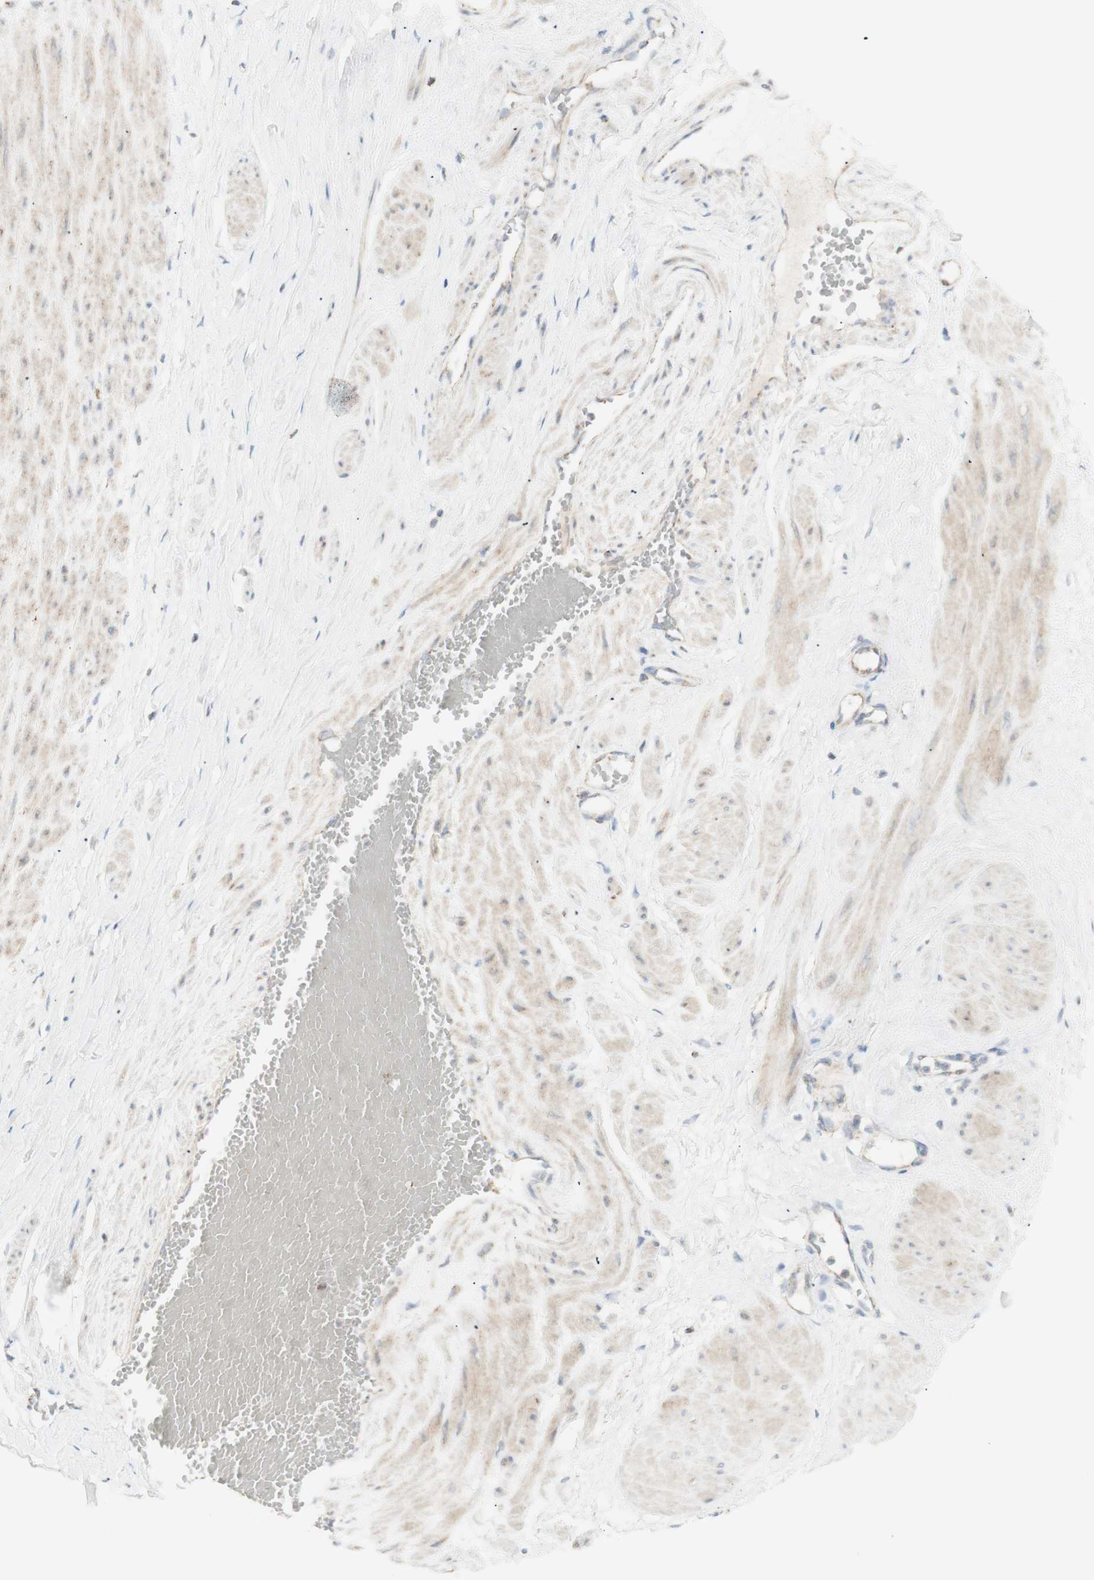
{"staining": {"intensity": "moderate", "quantity": ">75%", "location": "cytoplasmic/membranous"}, "tissue": "adipose tissue", "cell_type": "Adipocytes", "image_type": "normal", "snomed": [{"axis": "morphology", "description": "Normal tissue, NOS"}, {"axis": "topography", "description": "Soft tissue"}, {"axis": "topography", "description": "Vascular tissue"}], "caption": "This photomicrograph shows IHC staining of benign adipose tissue, with medium moderate cytoplasmic/membranous staining in approximately >75% of adipocytes.", "gene": "LETM1", "patient": {"sex": "female", "age": 35}}